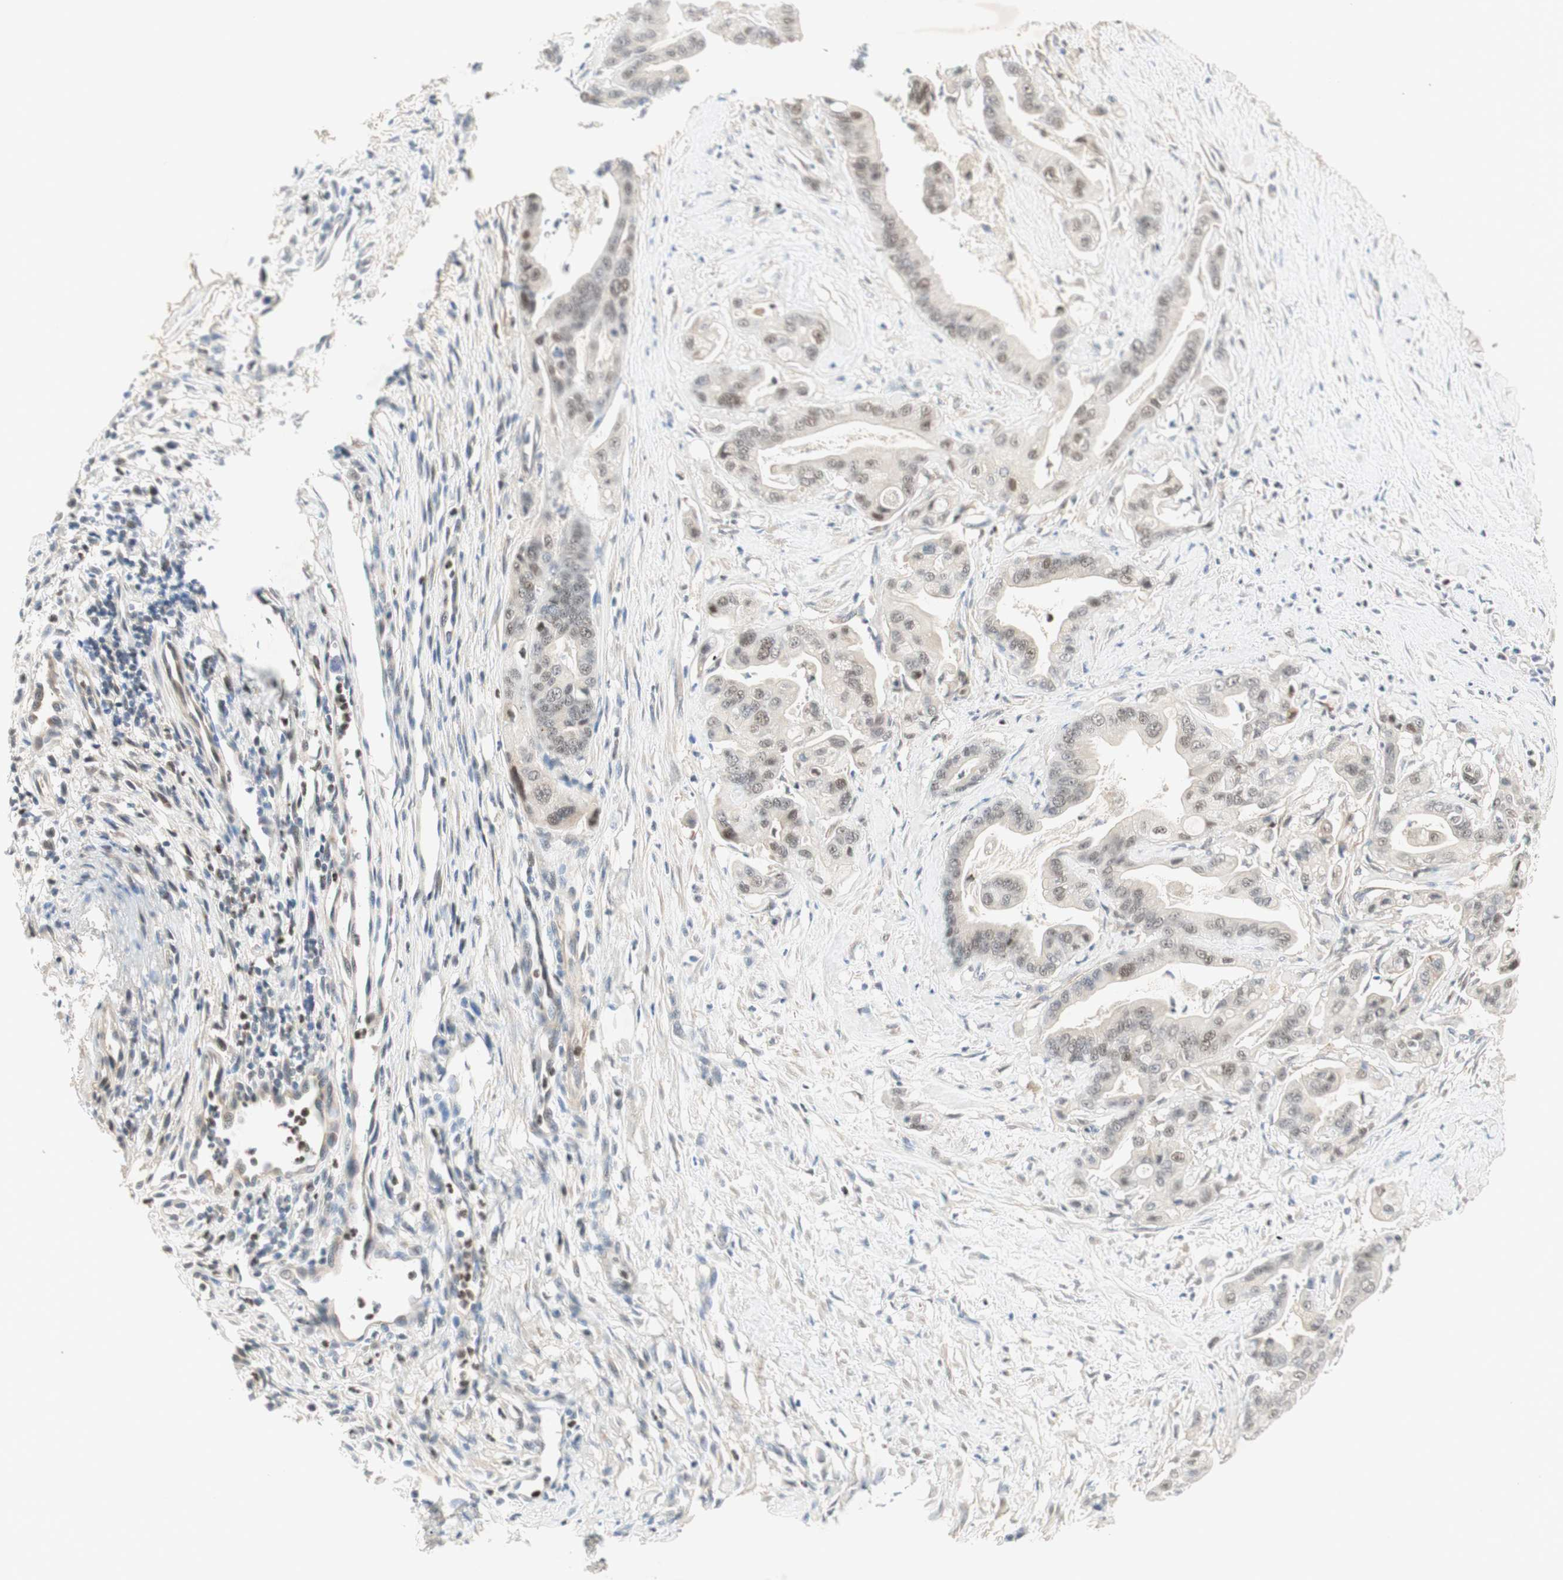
{"staining": {"intensity": "weak", "quantity": ">75%", "location": "nuclear"}, "tissue": "pancreatic cancer", "cell_type": "Tumor cells", "image_type": "cancer", "snomed": [{"axis": "morphology", "description": "Adenocarcinoma, NOS"}, {"axis": "topography", "description": "Pancreas"}], "caption": "Immunohistochemistry of pancreatic cancer shows low levels of weak nuclear positivity in about >75% of tumor cells.", "gene": "RFNG", "patient": {"sex": "female", "age": 75}}